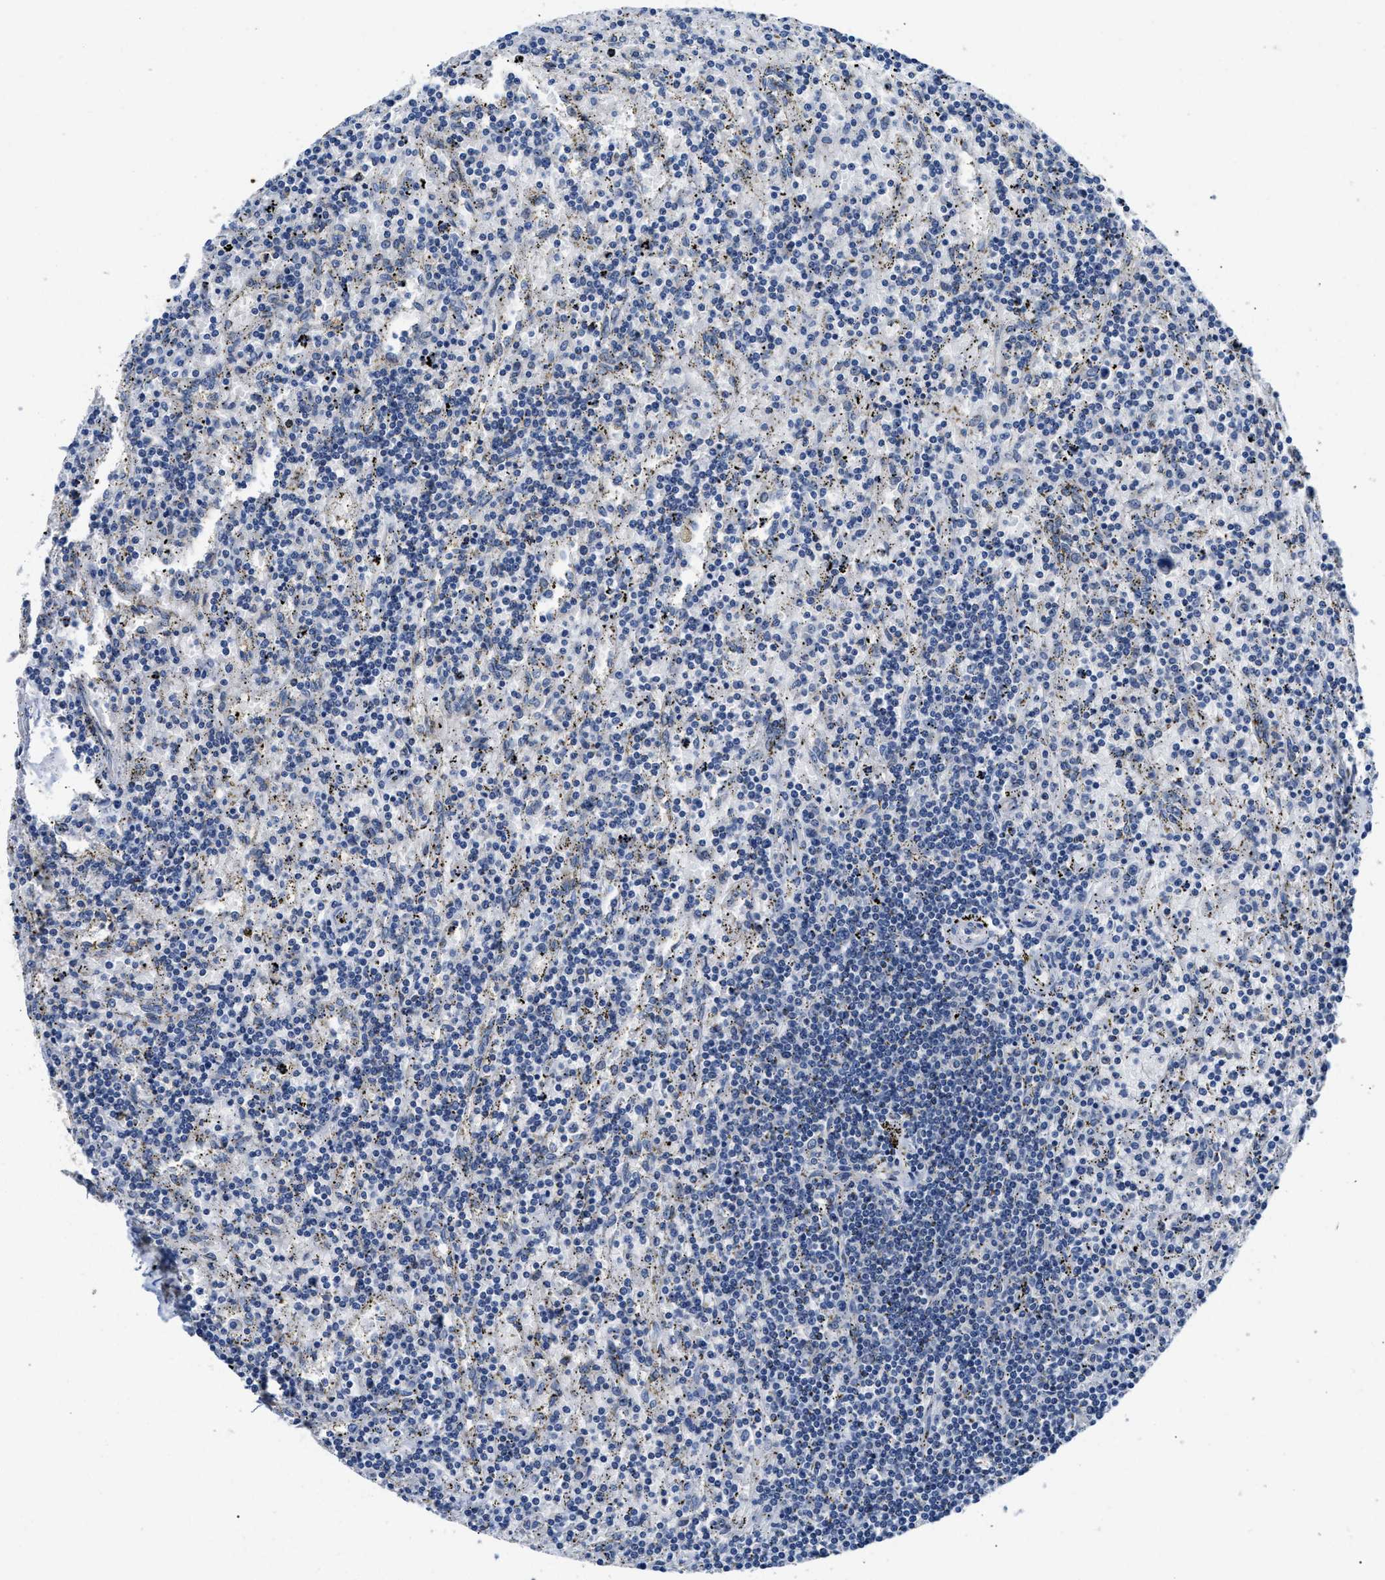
{"staining": {"intensity": "negative", "quantity": "none", "location": "none"}, "tissue": "lymphoma", "cell_type": "Tumor cells", "image_type": "cancer", "snomed": [{"axis": "morphology", "description": "Malignant lymphoma, non-Hodgkin's type, Low grade"}, {"axis": "topography", "description": "Spleen"}], "caption": "Lymphoma stained for a protein using immunohistochemistry demonstrates no positivity tumor cells.", "gene": "FAM185A", "patient": {"sex": "male", "age": 76}}